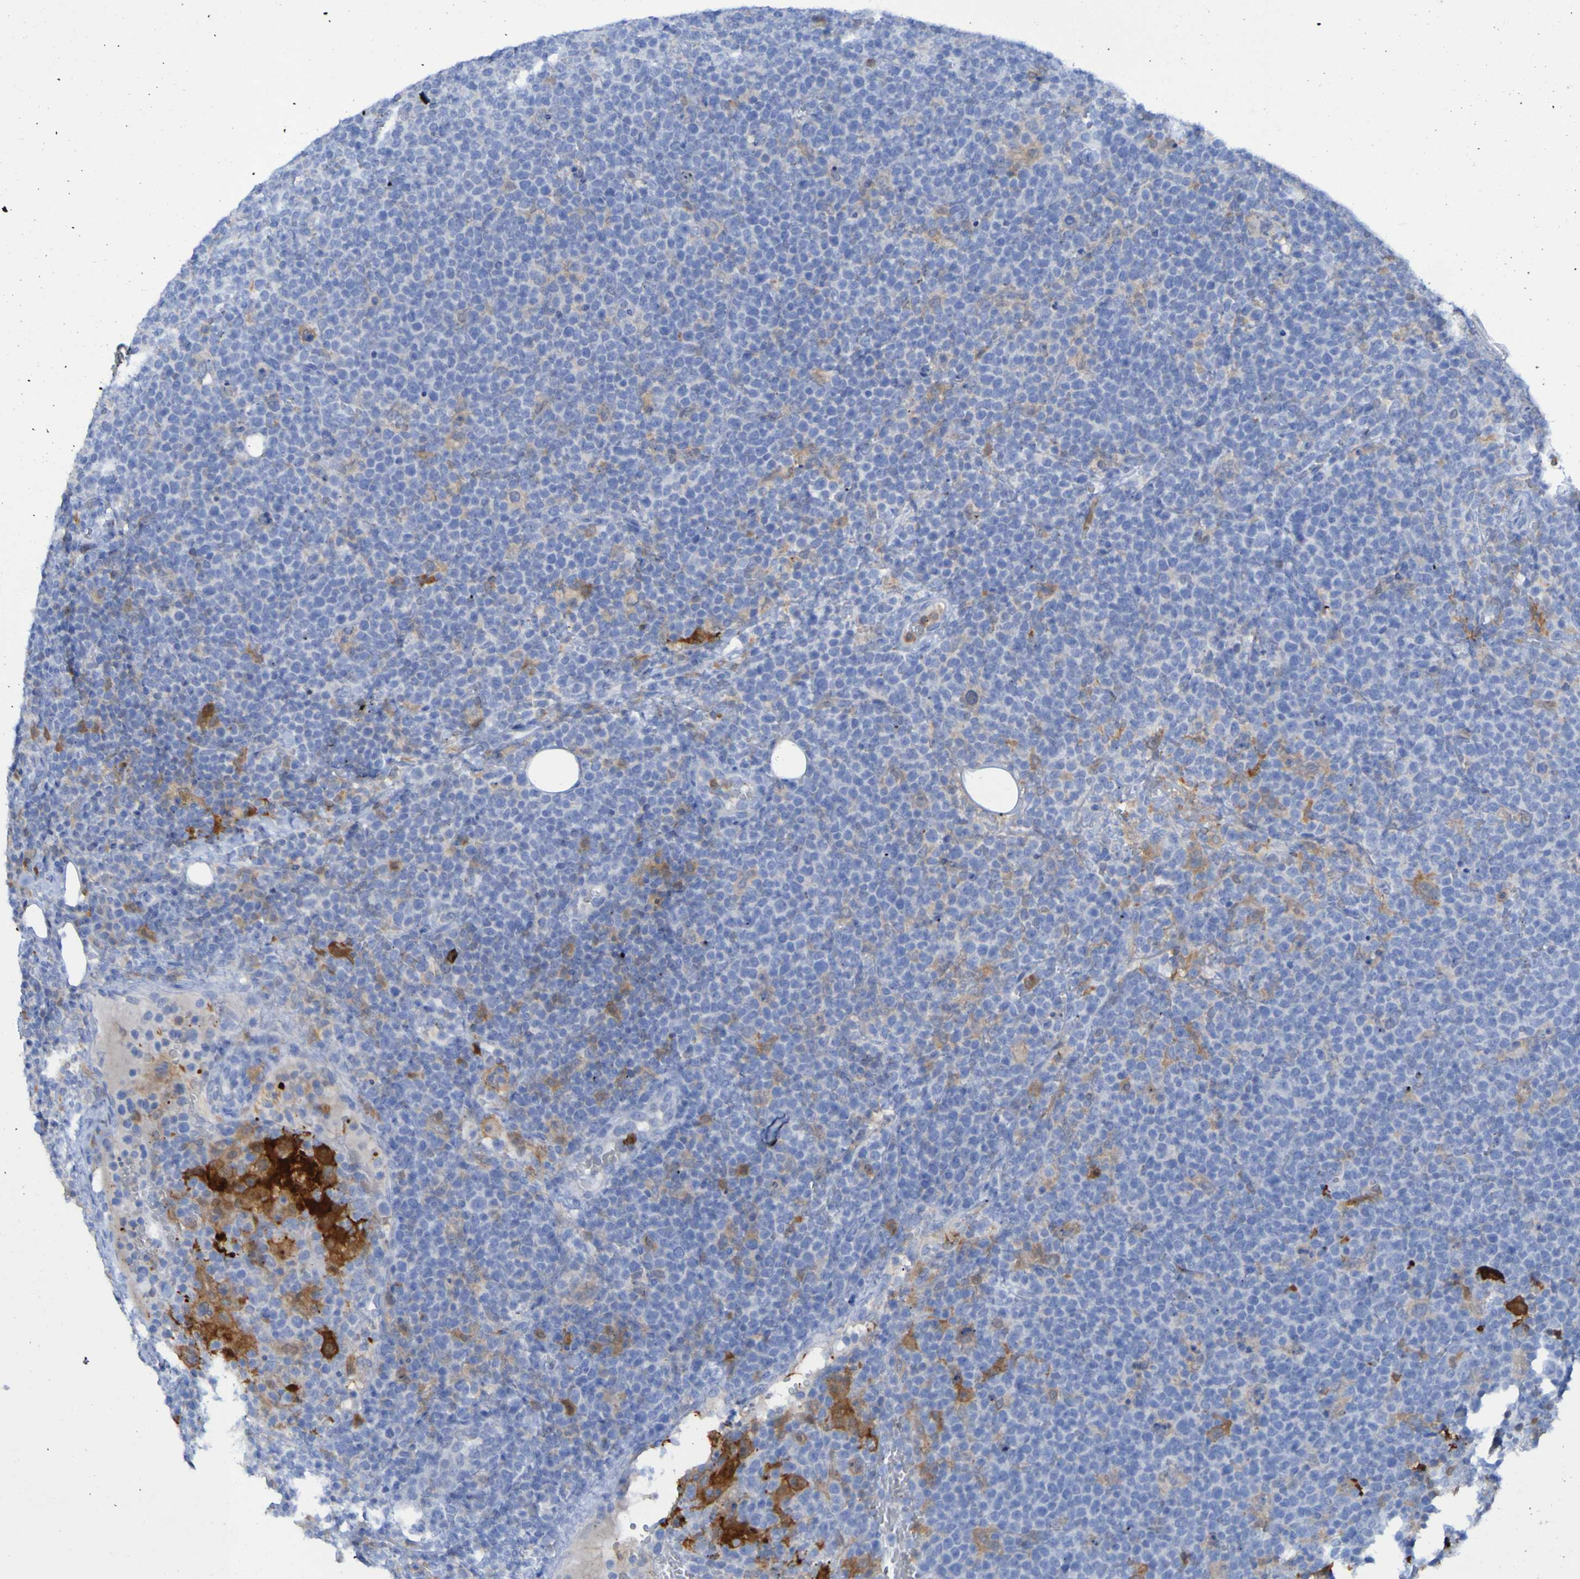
{"staining": {"intensity": "weak", "quantity": "<25%", "location": "cytoplasmic/membranous"}, "tissue": "lymphoma", "cell_type": "Tumor cells", "image_type": "cancer", "snomed": [{"axis": "morphology", "description": "Malignant lymphoma, non-Hodgkin's type, High grade"}, {"axis": "topography", "description": "Lymph node"}], "caption": "Immunohistochemical staining of malignant lymphoma, non-Hodgkin's type (high-grade) demonstrates no significant expression in tumor cells.", "gene": "MPPE1", "patient": {"sex": "male", "age": 61}}